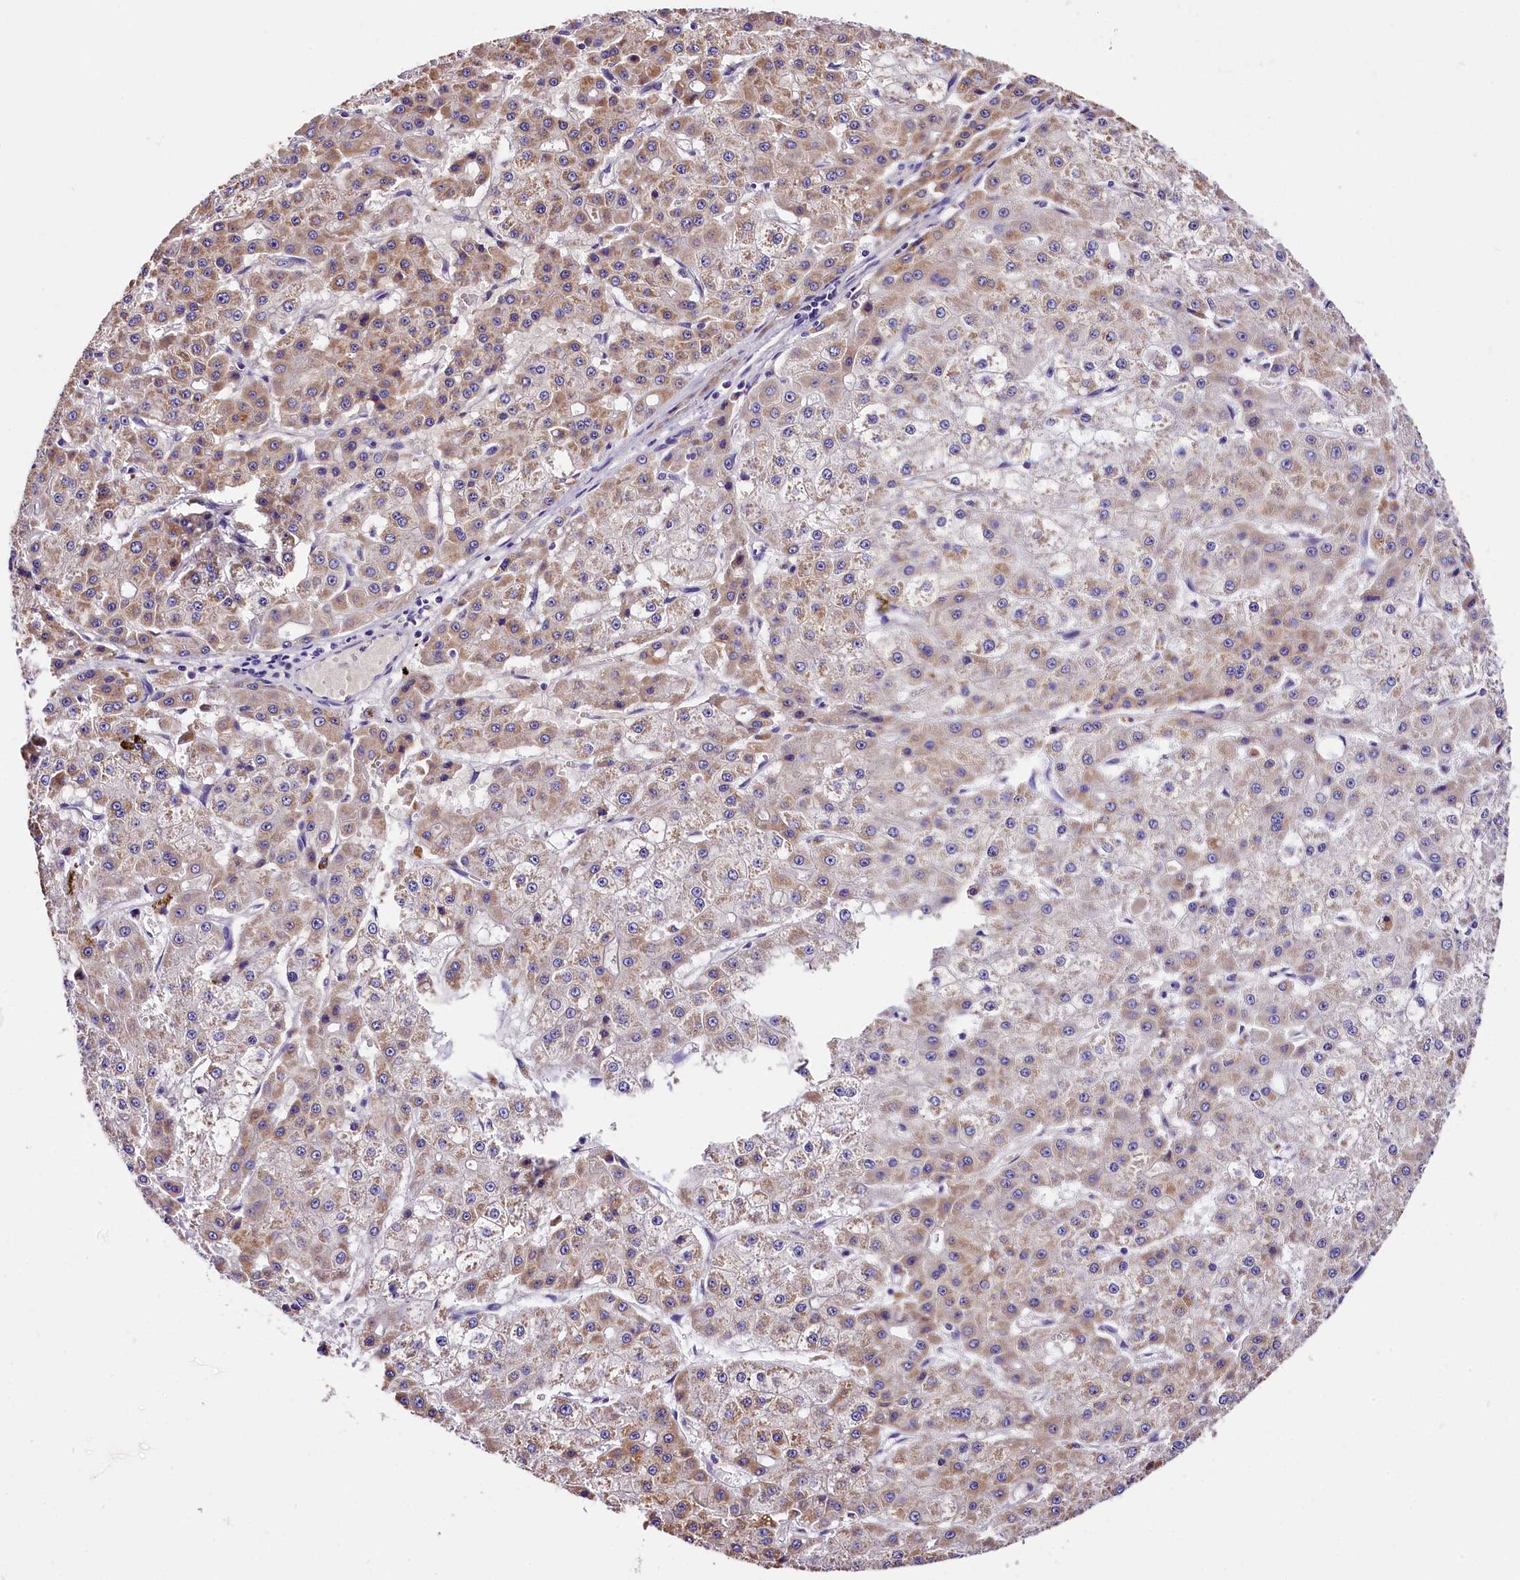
{"staining": {"intensity": "moderate", "quantity": "25%-75%", "location": "cytoplasmic/membranous"}, "tissue": "liver cancer", "cell_type": "Tumor cells", "image_type": "cancer", "snomed": [{"axis": "morphology", "description": "Carcinoma, Hepatocellular, NOS"}, {"axis": "topography", "description": "Liver"}], "caption": "Hepatocellular carcinoma (liver) stained with immunohistochemistry exhibits moderate cytoplasmic/membranous expression in approximately 25%-75% of tumor cells.", "gene": "ACAA2", "patient": {"sex": "male", "age": 47}}